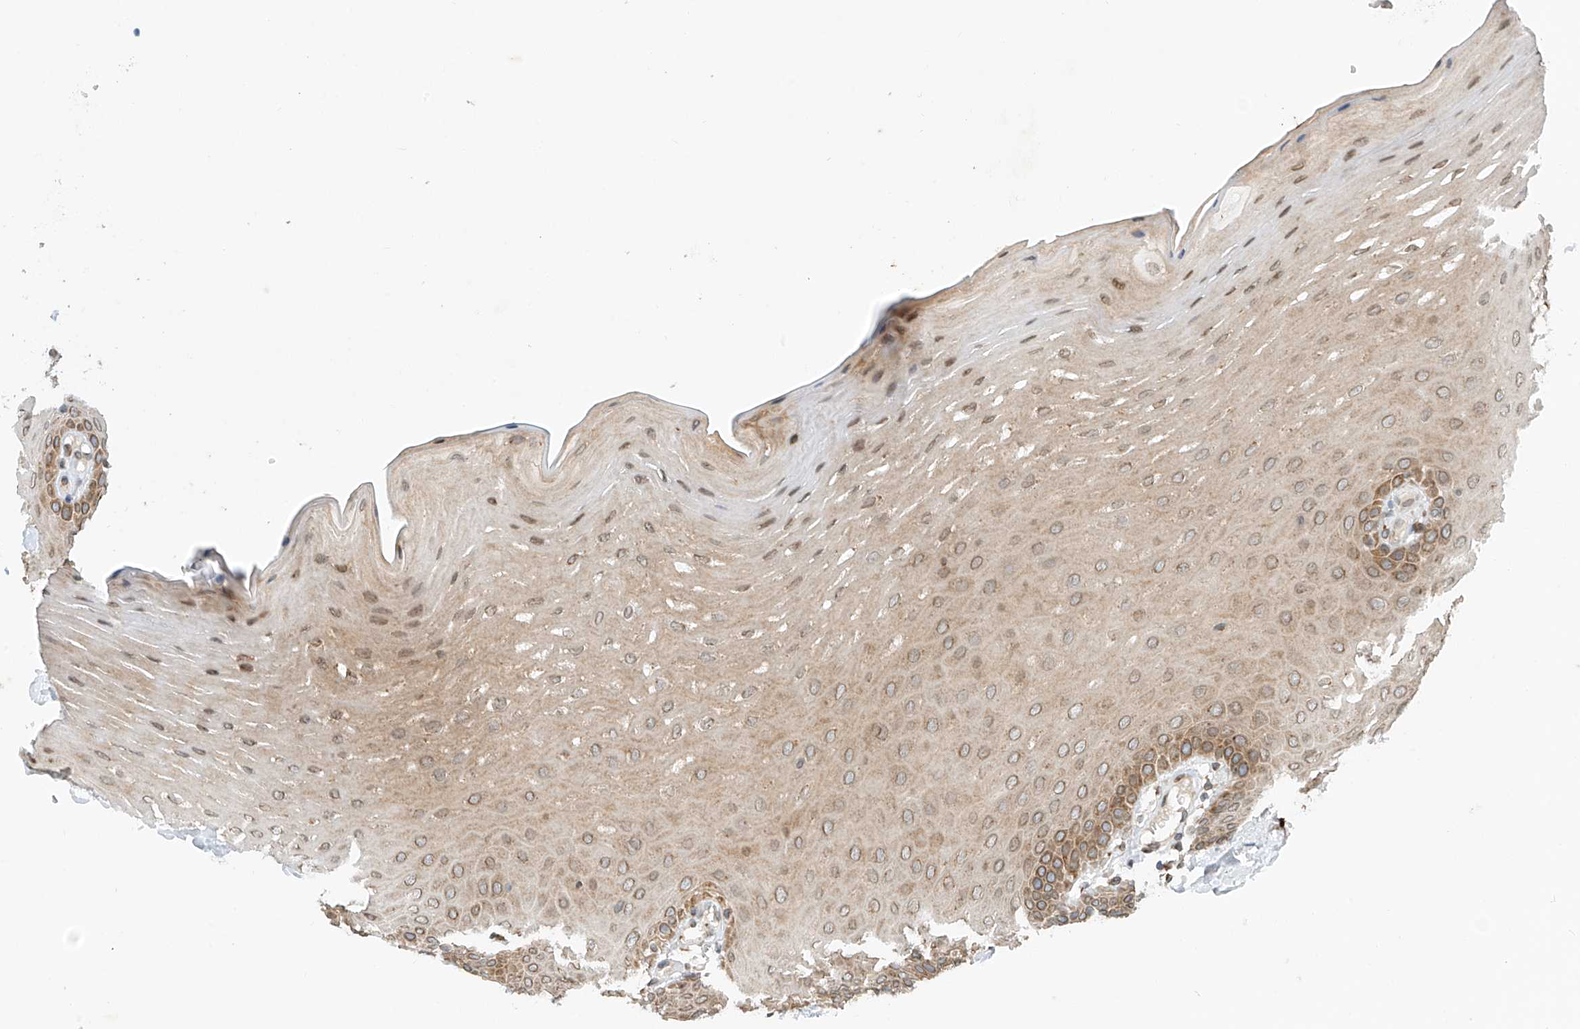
{"staining": {"intensity": "moderate", "quantity": ">75%", "location": "cytoplasmic/membranous"}, "tissue": "oral mucosa", "cell_type": "Squamous epithelial cells", "image_type": "normal", "snomed": [{"axis": "morphology", "description": "Normal tissue, NOS"}, {"axis": "topography", "description": "Oral tissue"}], "caption": "About >75% of squamous epithelial cells in normal oral mucosa demonstrate moderate cytoplasmic/membranous protein positivity as visualized by brown immunohistochemical staining.", "gene": "STARD9", "patient": {"sex": "female", "age": 39}}